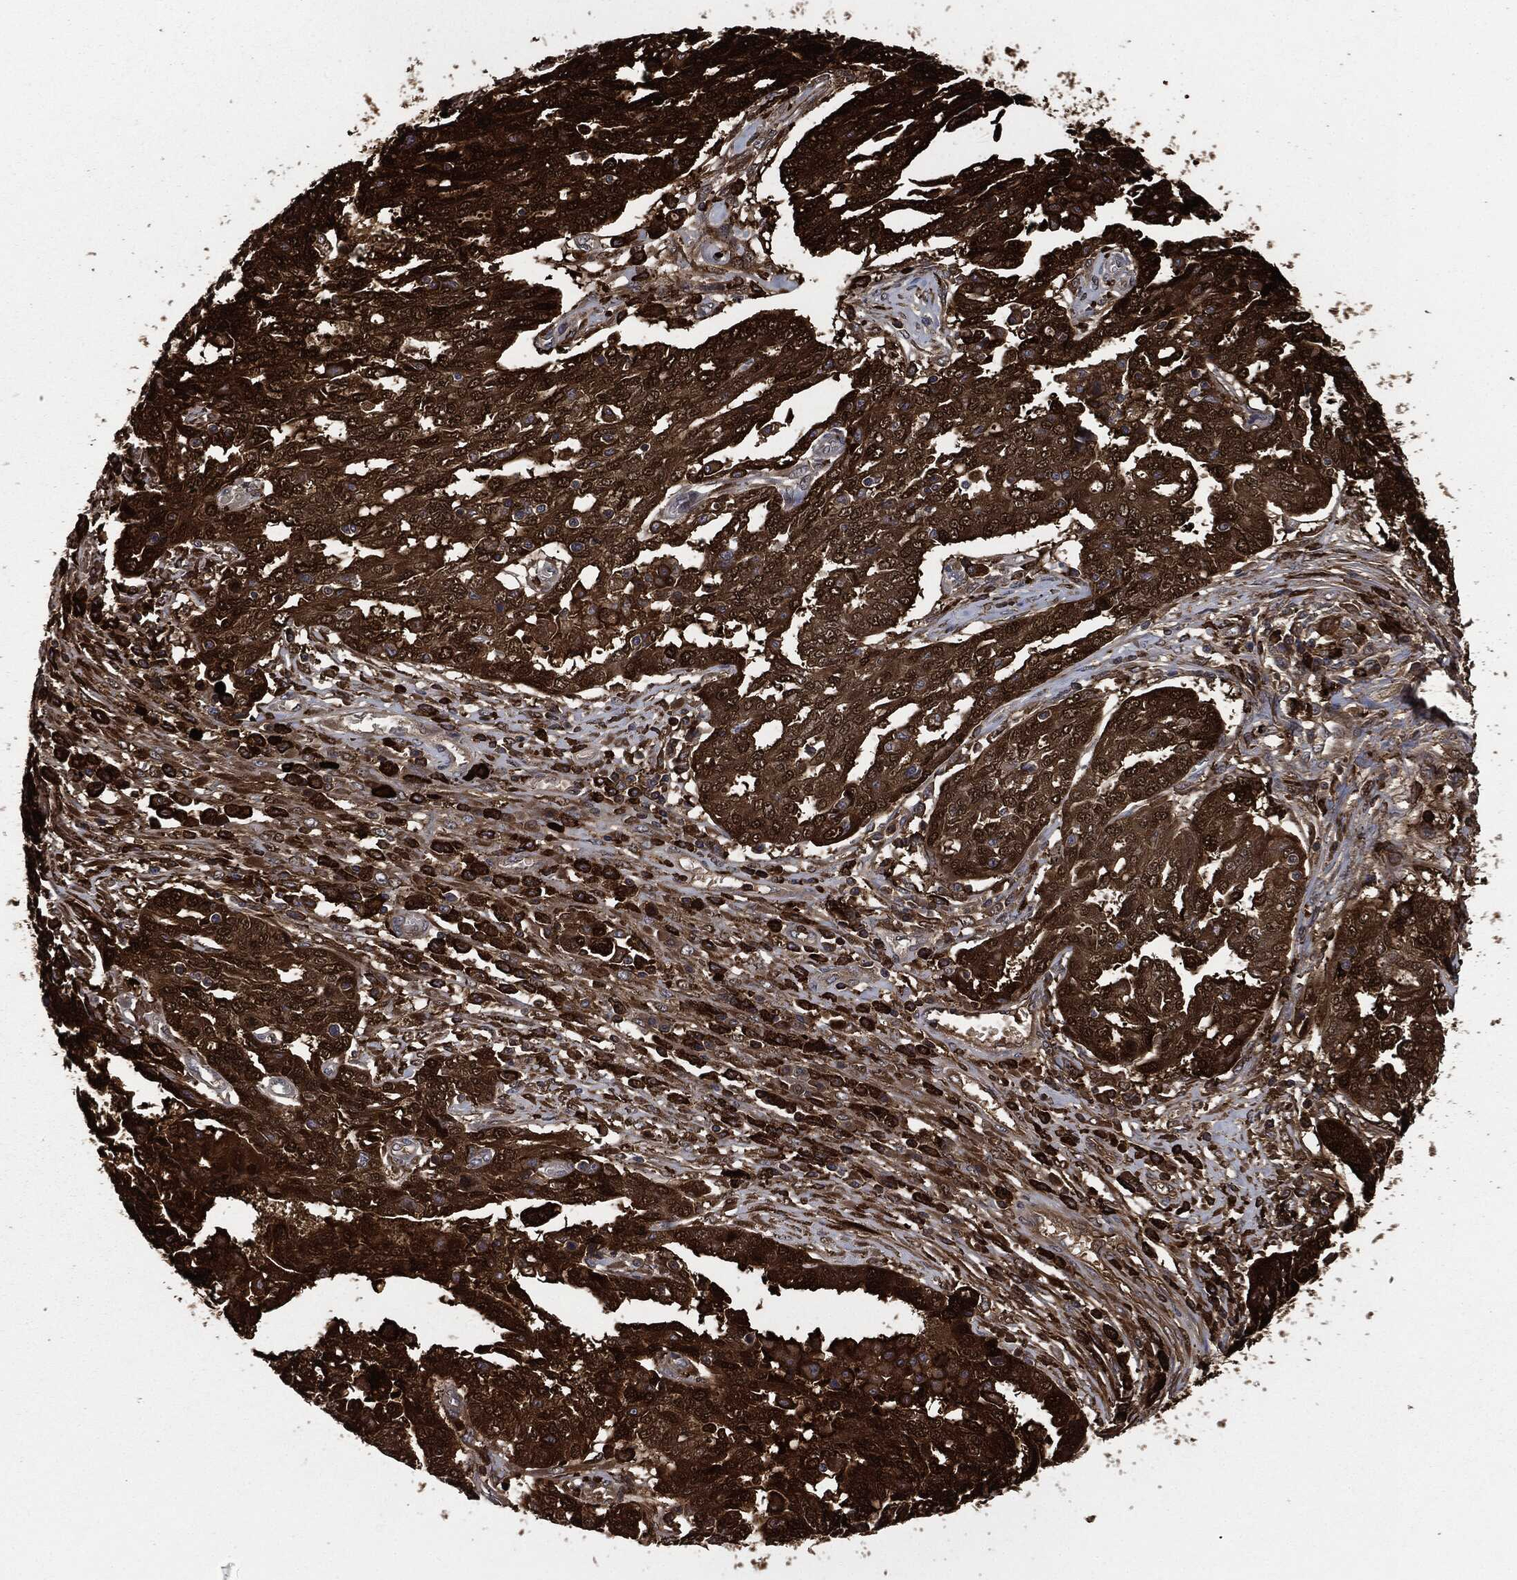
{"staining": {"intensity": "strong", "quantity": ">75%", "location": "cytoplasmic/membranous"}, "tissue": "ovarian cancer", "cell_type": "Tumor cells", "image_type": "cancer", "snomed": [{"axis": "morphology", "description": "Cystadenocarcinoma, serous, NOS"}, {"axis": "topography", "description": "Ovary"}], "caption": "An IHC micrograph of tumor tissue is shown. Protein staining in brown shows strong cytoplasmic/membranous positivity in ovarian cancer (serous cystadenocarcinoma) within tumor cells.", "gene": "CRABP2", "patient": {"sex": "female", "age": 67}}